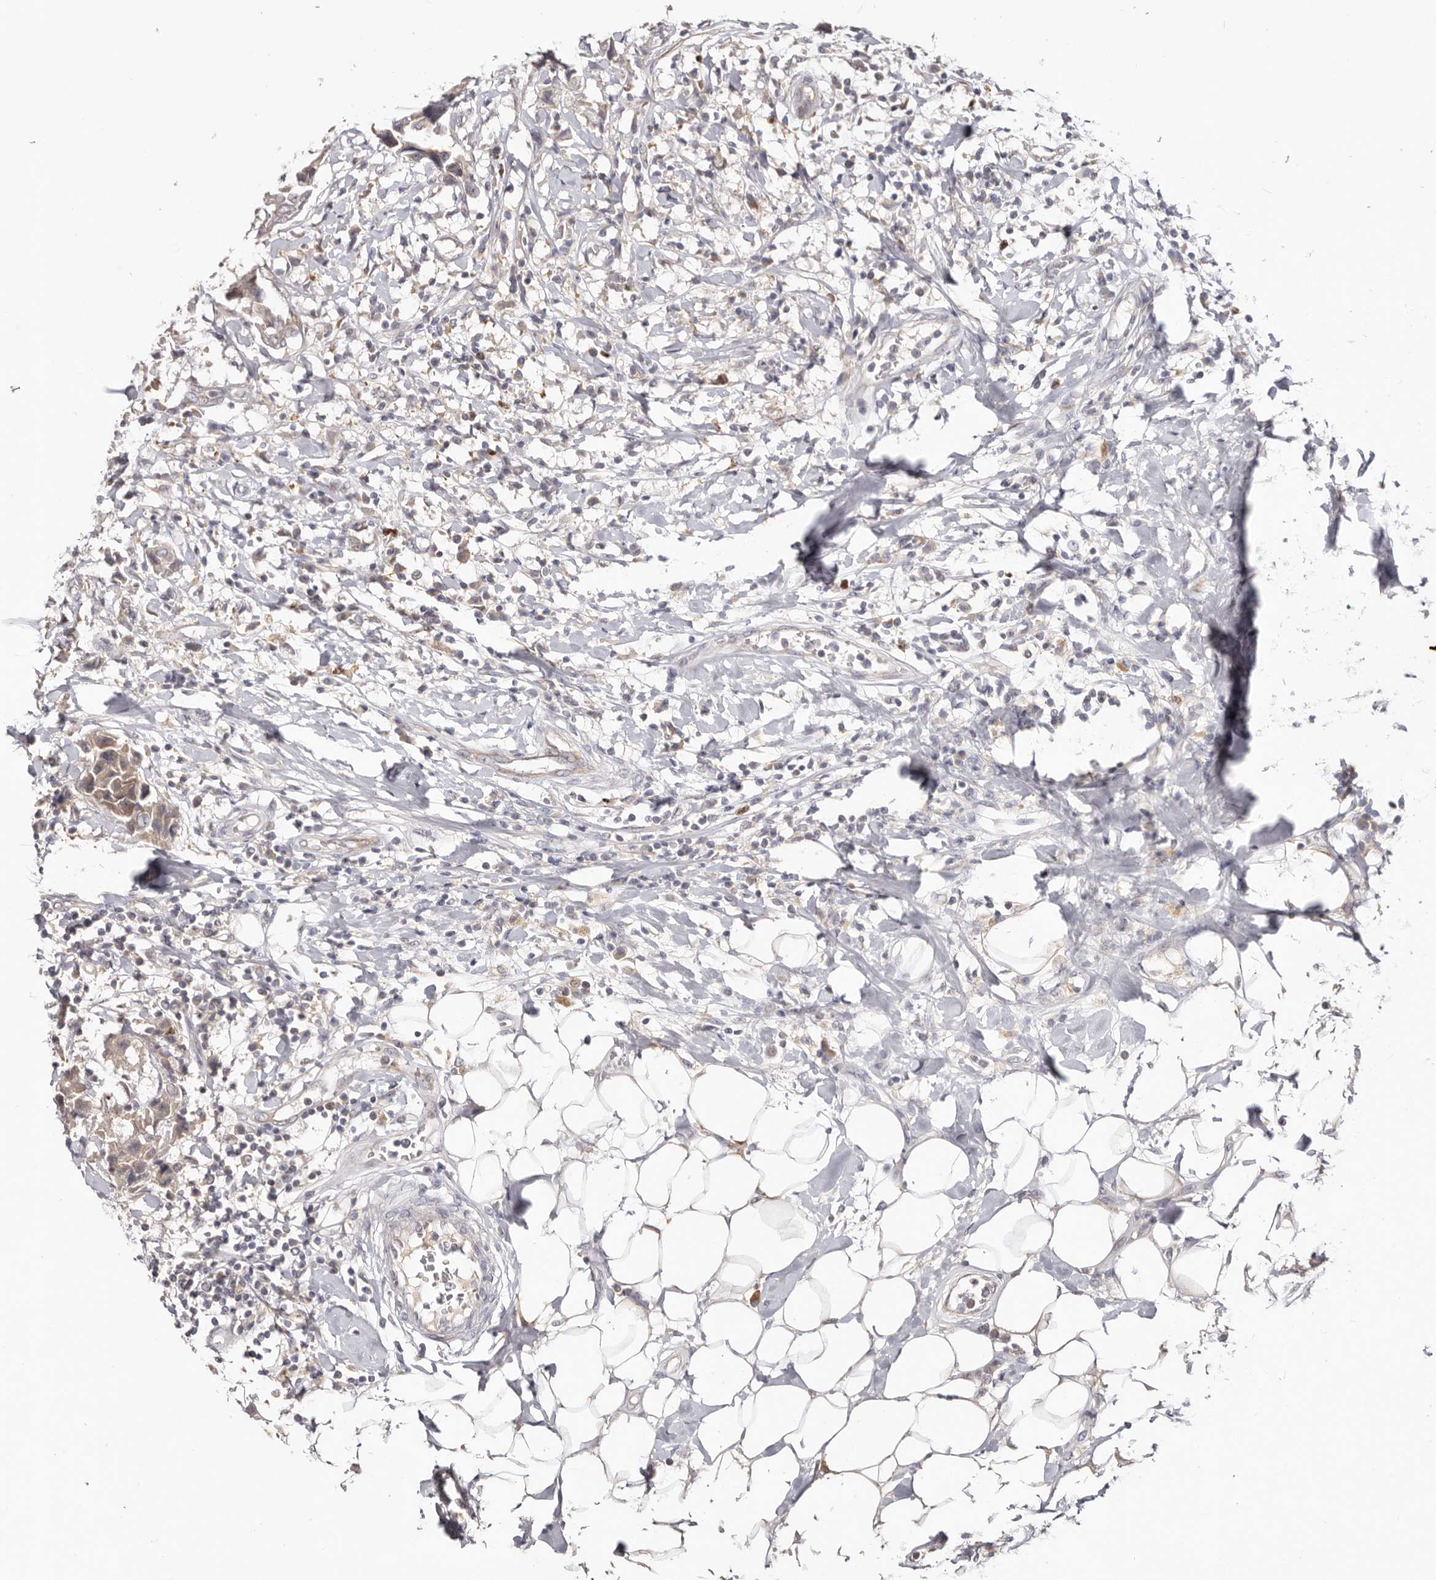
{"staining": {"intensity": "weak", "quantity": "<25%", "location": "cytoplasmic/membranous"}, "tissue": "breast cancer", "cell_type": "Tumor cells", "image_type": "cancer", "snomed": [{"axis": "morphology", "description": "Duct carcinoma"}, {"axis": "topography", "description": "Breast"}], "caption": "IHC histopathology image of infiltrating ductal carcinoma (breast) stained for a protein (brown), which demonstrates no positivity in tumor cells.", "gene": "CCDC190", "patient": {"sex": "female", "age": 27}}